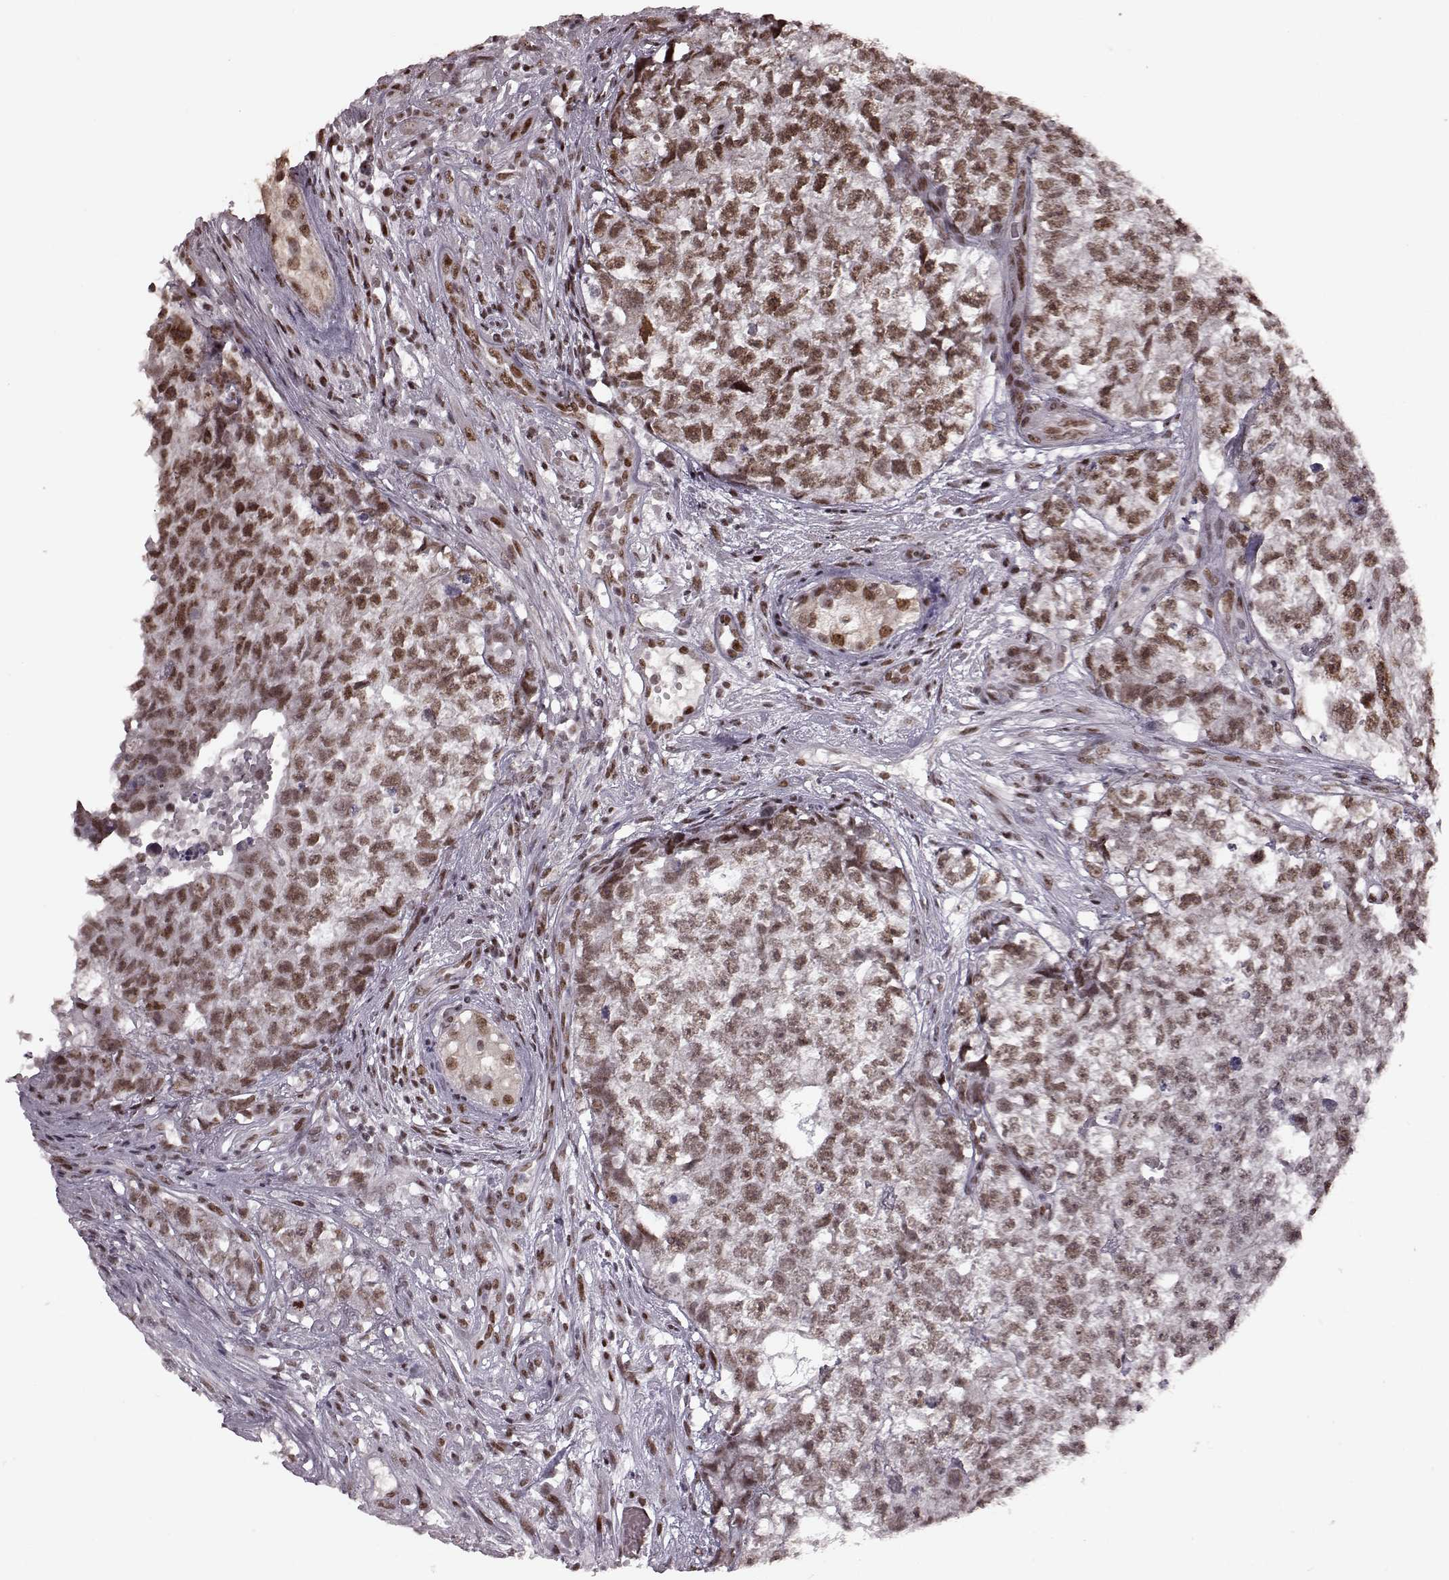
{"staining": {"intensity": "moderate", "quantity": ">75%", "location": "nuclear"}, "tissue": "testis cancer", "cell_type": "Tumor cells", "image_type": "cancer", "snomed": [{"axis": "morphology", "description": "Seminoma, NOS"}, {"axis": "morphology", "description": "Carcinoma, Embryonal, NOS"}, {"axis": "topography", "description": "Testis"}], "caption": "Human testis cancer stained with a protein marker demonstrates moderate staining in tumor cells.", "gene": "NR2C1", "patient": {"sex": "male", "age": 22}}